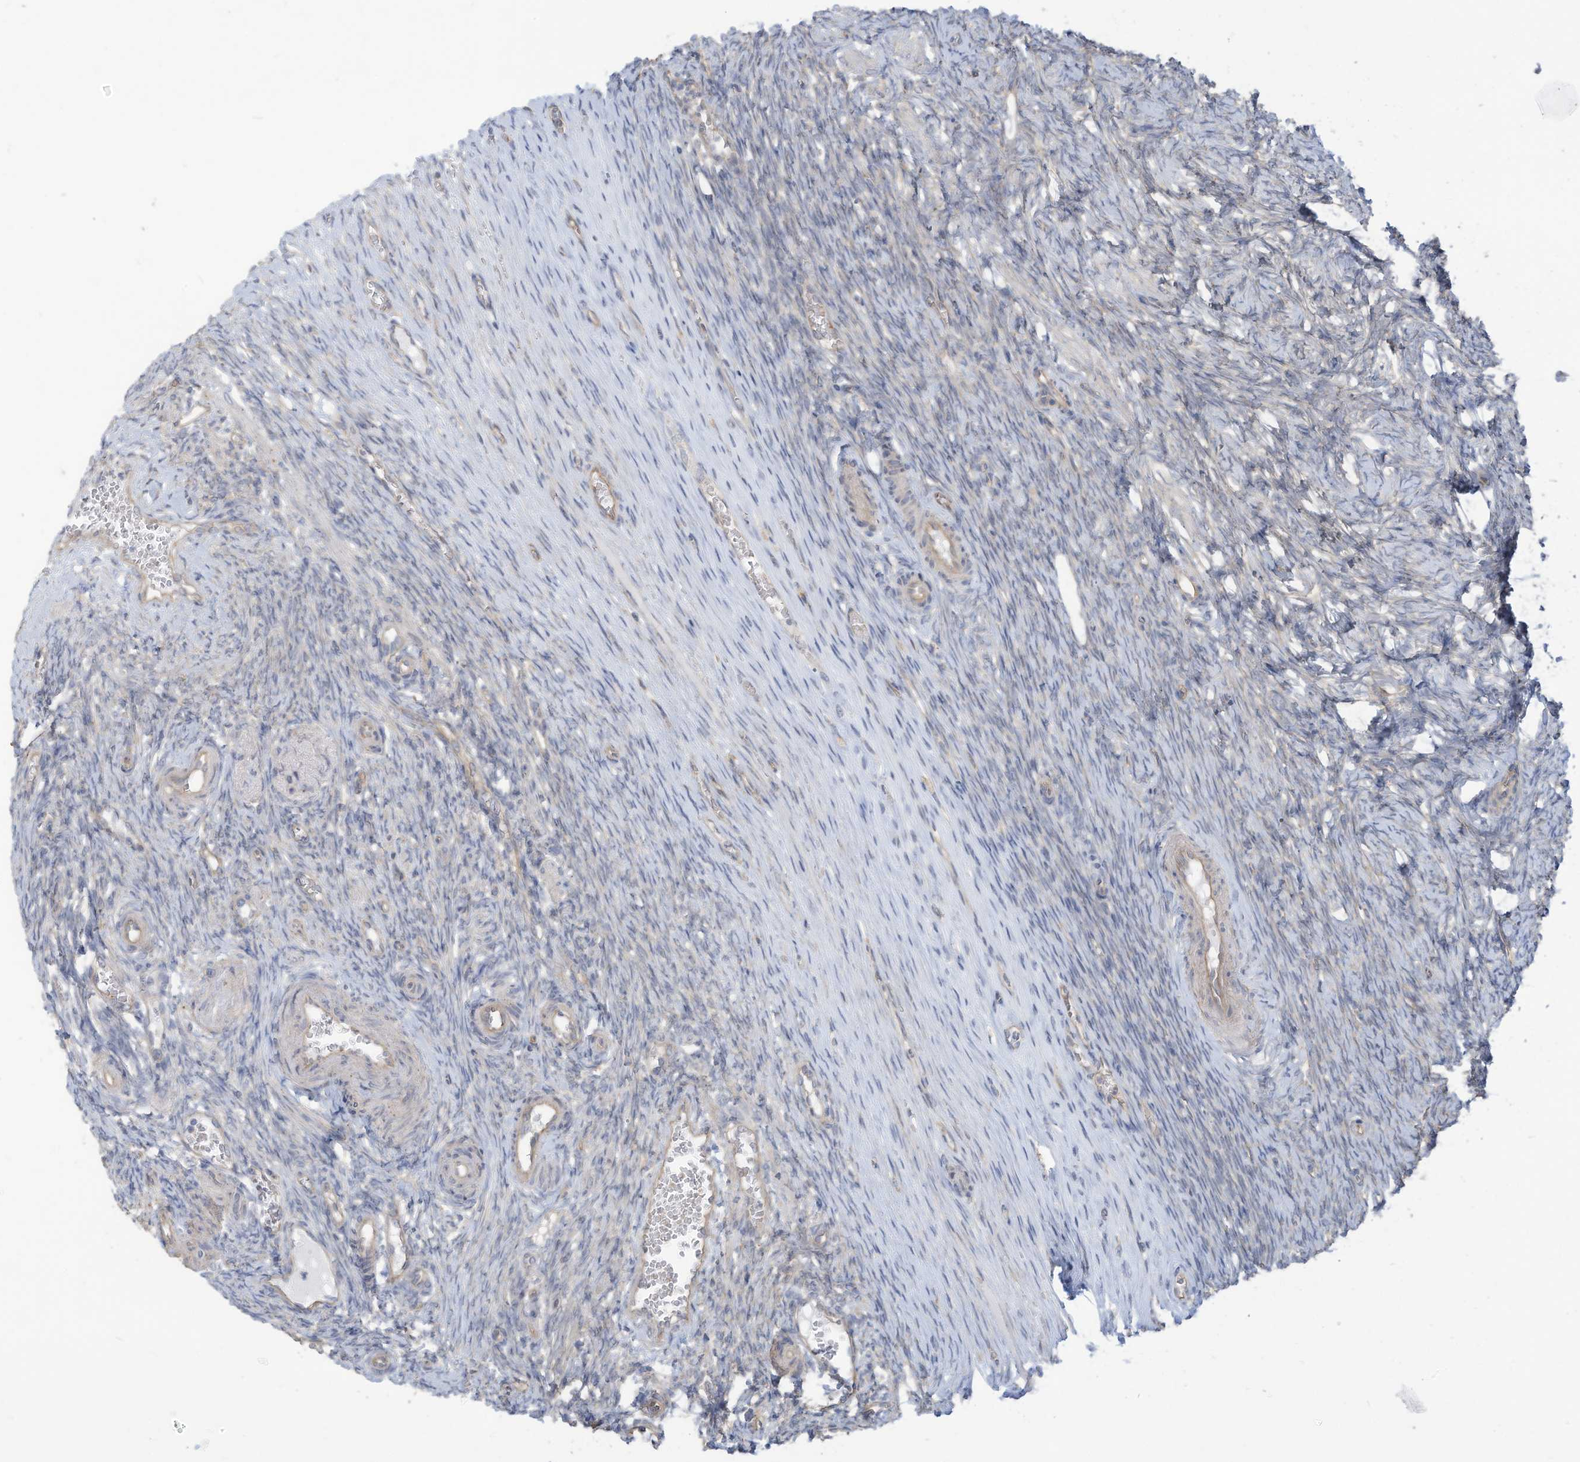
{"staining": {"intensity": "negative", "quantity": "none", "location": "none"}, "tissue": "ovary", "cell_type": "Ovarian stroma cells", "image_type": "normal", "snomed": [{"axis": "morphology", "description": "Adenocarcinoma, NOS"}, {"axis": "topography", "description": "Endometrium"}], "caption": "A high-resolution photomicrograph shows immunohistochemistry (IHC) staining of unremarkable ovary, which shows no significant expression in ovarian stroma cells.", "gene": "ADAT2", "patient": {"sex": "female", "age": 32}}